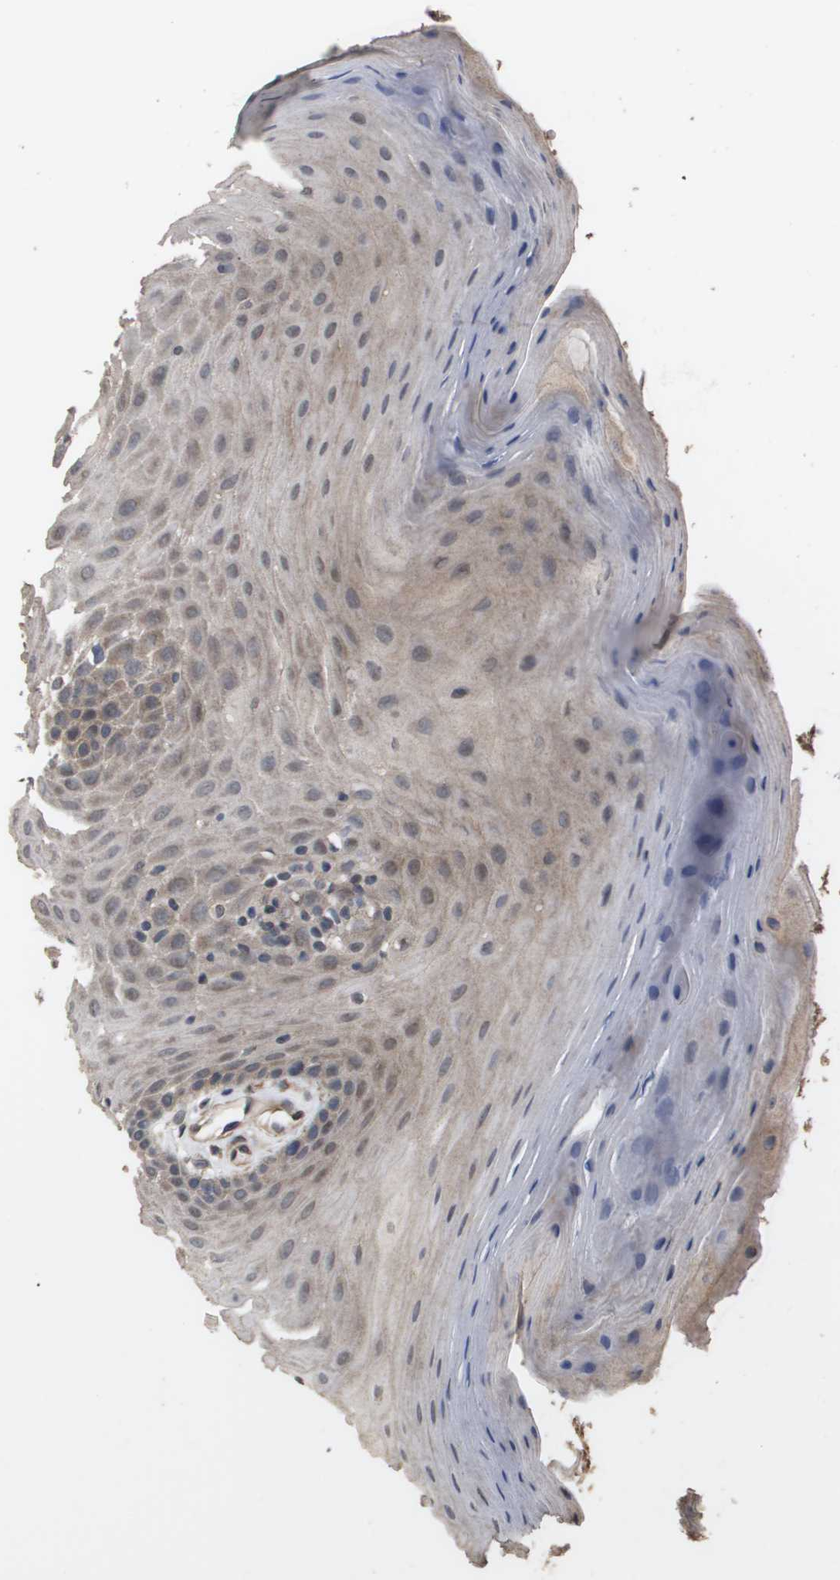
{"staining": {"intensity": "moderate", "quantity": ">75%", "location": "cytoplasmic/membranous"}, "tissue": "oral mucosa", "cell_type": "Squamous epithelial cells", "image_type": "normal", "snomed": [{"axis": "morphology", "description": "Normal tissue, NOS"}, {"axis": "morphology", "description": "Squamous cell carcinoma, NOS"}, {"axis": "topography", "description": "Skeletal muscle"}, {"axis": "topography", "description": "Adipose tissue"}, {"axis": "topography", "description": "Vascular tissue"}, {"axis": "topography", "description": "Oral tissue"}, {"axis": "topography", "description": "Peripheral nerve tissue"}, {"axis": "topography", "description": "Head-Neck"}], "caption": "This histopathology image reveals immunohistochemistry staining of benign oral mucosa, with medium moderate cytoplasmic/membranous staining in approximately >75% of squamous epithelial cells.", "gene": "CUL5", "patient": {"sex": "male", "age": 71}}